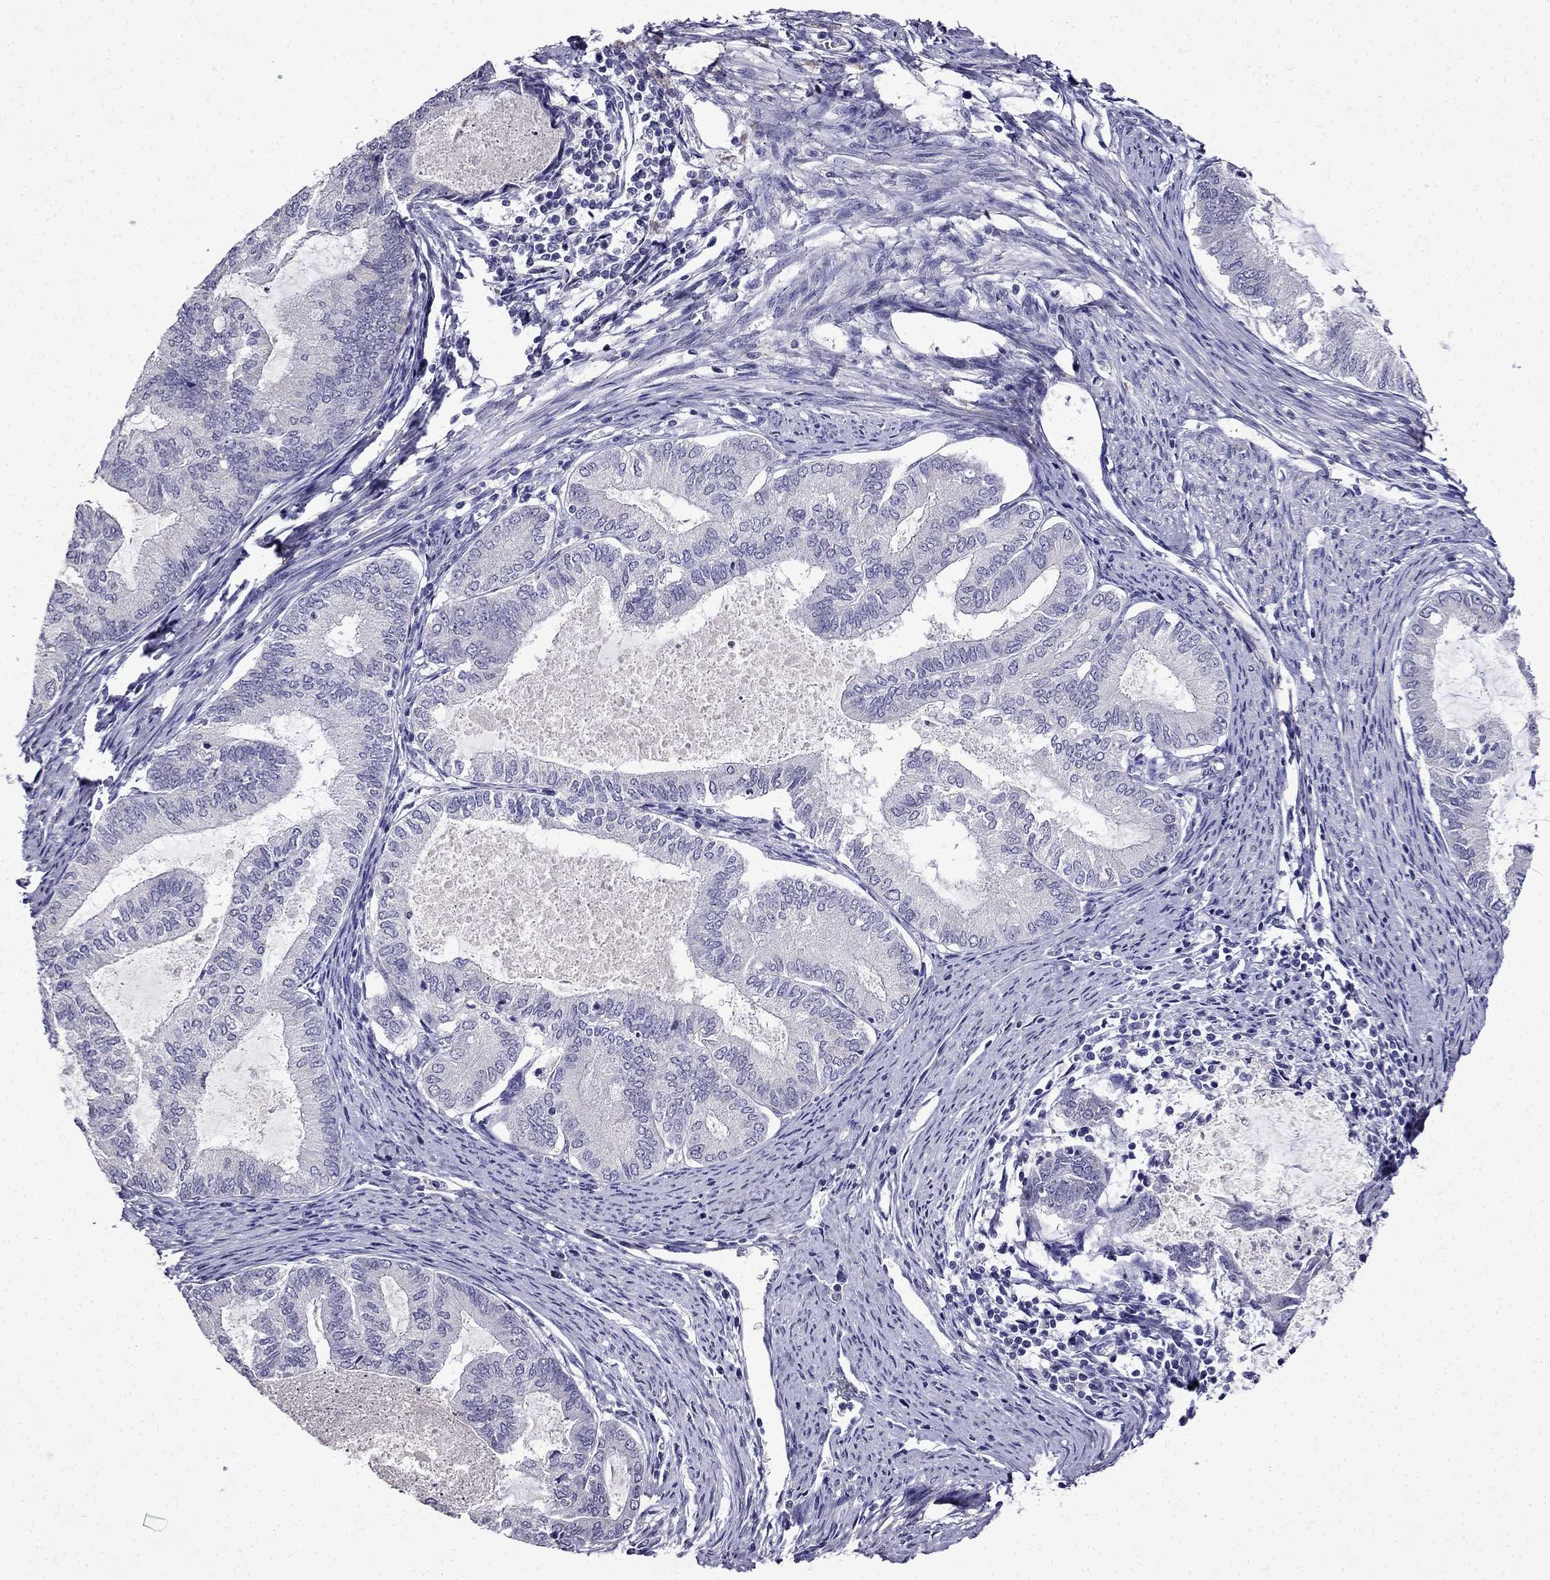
{"staining": {"intensity": "negative", "quantity": "none", "location": "none"}, "tissue": "endometrial cancer", "cell_type": "Tumor cells", "image_type": "cancer", "snomed": [{"axis": "morphology", "description": "Adenocarcinoma, NOS"}, {"axis": "topography", "description": "Endometrium"}], "caption": "IHC of endometrial cancer (adenocarcinoma) demonstrates no positivity in tumor cells. The staining is performed using DAB brown chromogen with nuclei counter-stained in using hematoxylin.", "gene": "DNAH17", "patient": {"sex": "female", "age": 86}}